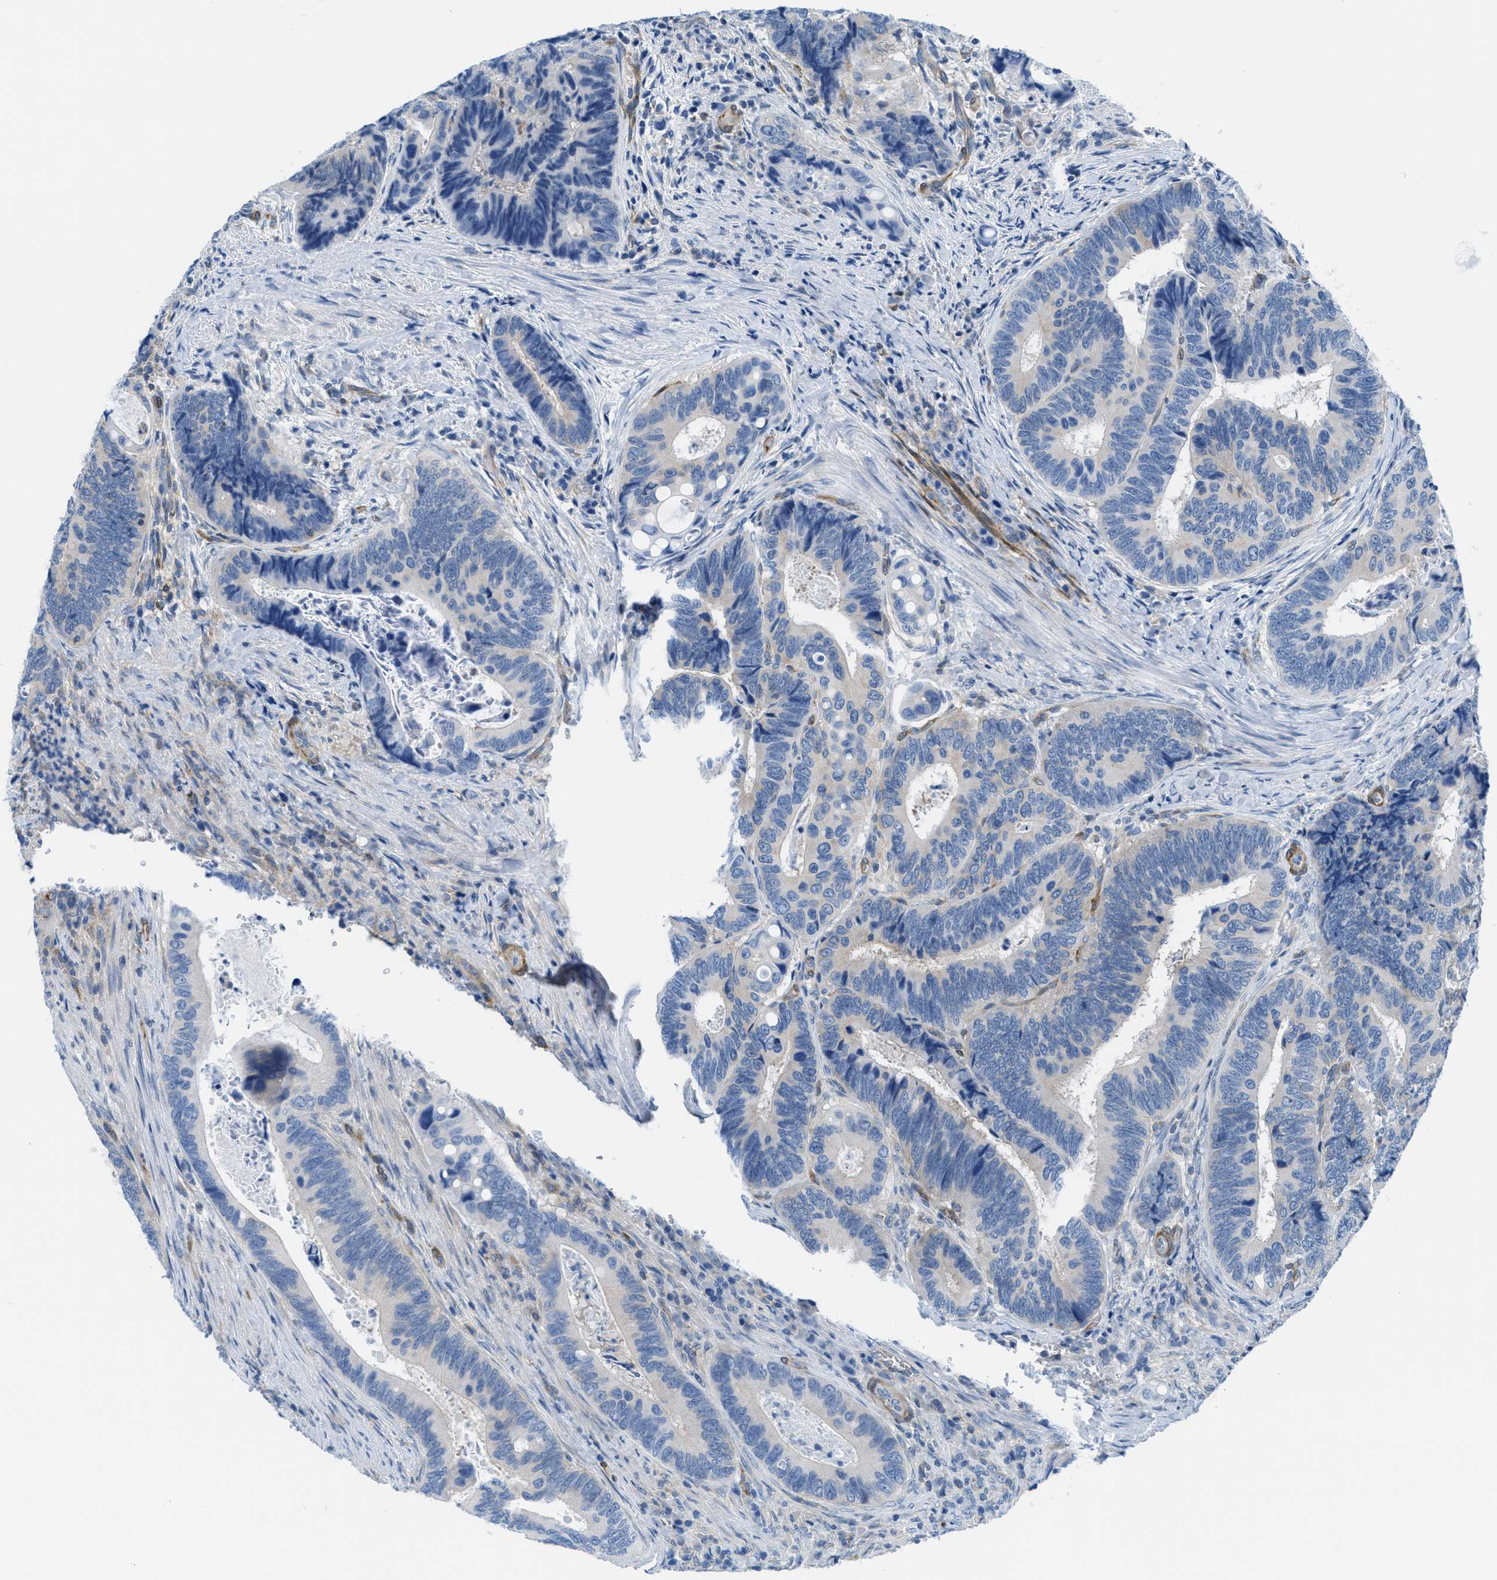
{"staining": {"intensity": "negative", "quantity": "none", "location": "none"}, "tissue": "colorectal cancer", "cell_type": "Tumor cells", "image_type": "cancer", "snomed": [{"axis": "morphology", "description": "Adenocarcinoma, NOS"}, {"axis": "topography", "description": "Colon"}], "caption": "Immunohistochemistry (IHC) photomicrograph of neoplastic tissue: human adenocarcinoma (colorectal) stained with DAB (3,3'-diaminobenzidine) displays no significant protein staining in tumor cells. (DAB immunohistochemistry (IHC) visualized using brightfield microscopy, high magnification).", "gene": "MAPRE2", "patient": {"sex": "male", "age": 72}}